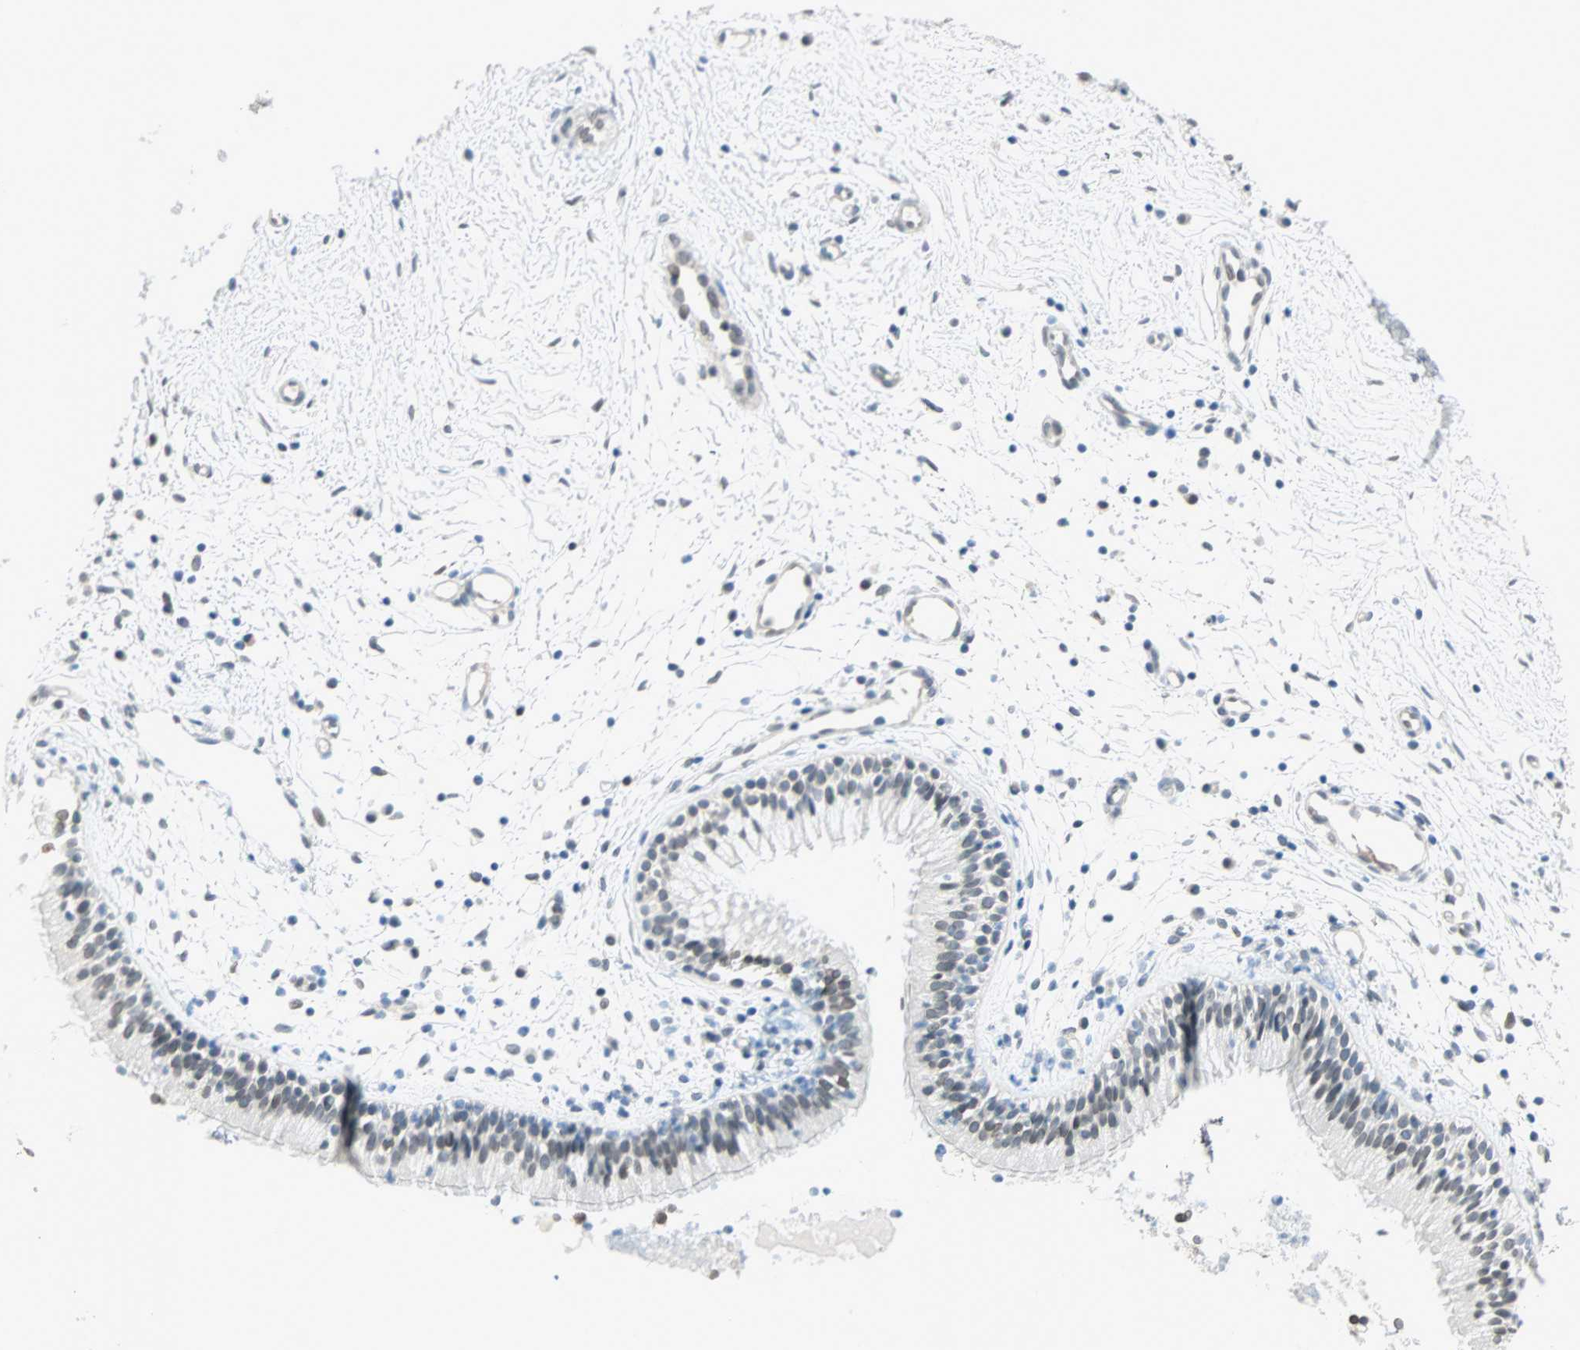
{"staining": {"intensity": "weak", "quantity": "25%-75%", "location": "cytoplasmic/membranous,nuclear"}, "tissue": "nasopharynx", "cell_type": "Respiratory epithelial cells", "image_type": "normal", "snomed": [{"axis": "morphology", "description": "Normal tissue, NOS"}, {"axis": "topography", "description": "Nasopharynx"}], "caption": "IHC histopathology image of normal human nasopharynx stained for a protein (brown), which displays low levels of weak cytoplasmic/membranous,nuclear positivity in approximately 25%-75% of respiratory epithelial cells.", "gene": "BCAN", "patient": {"sex": "male", "age": 21}}